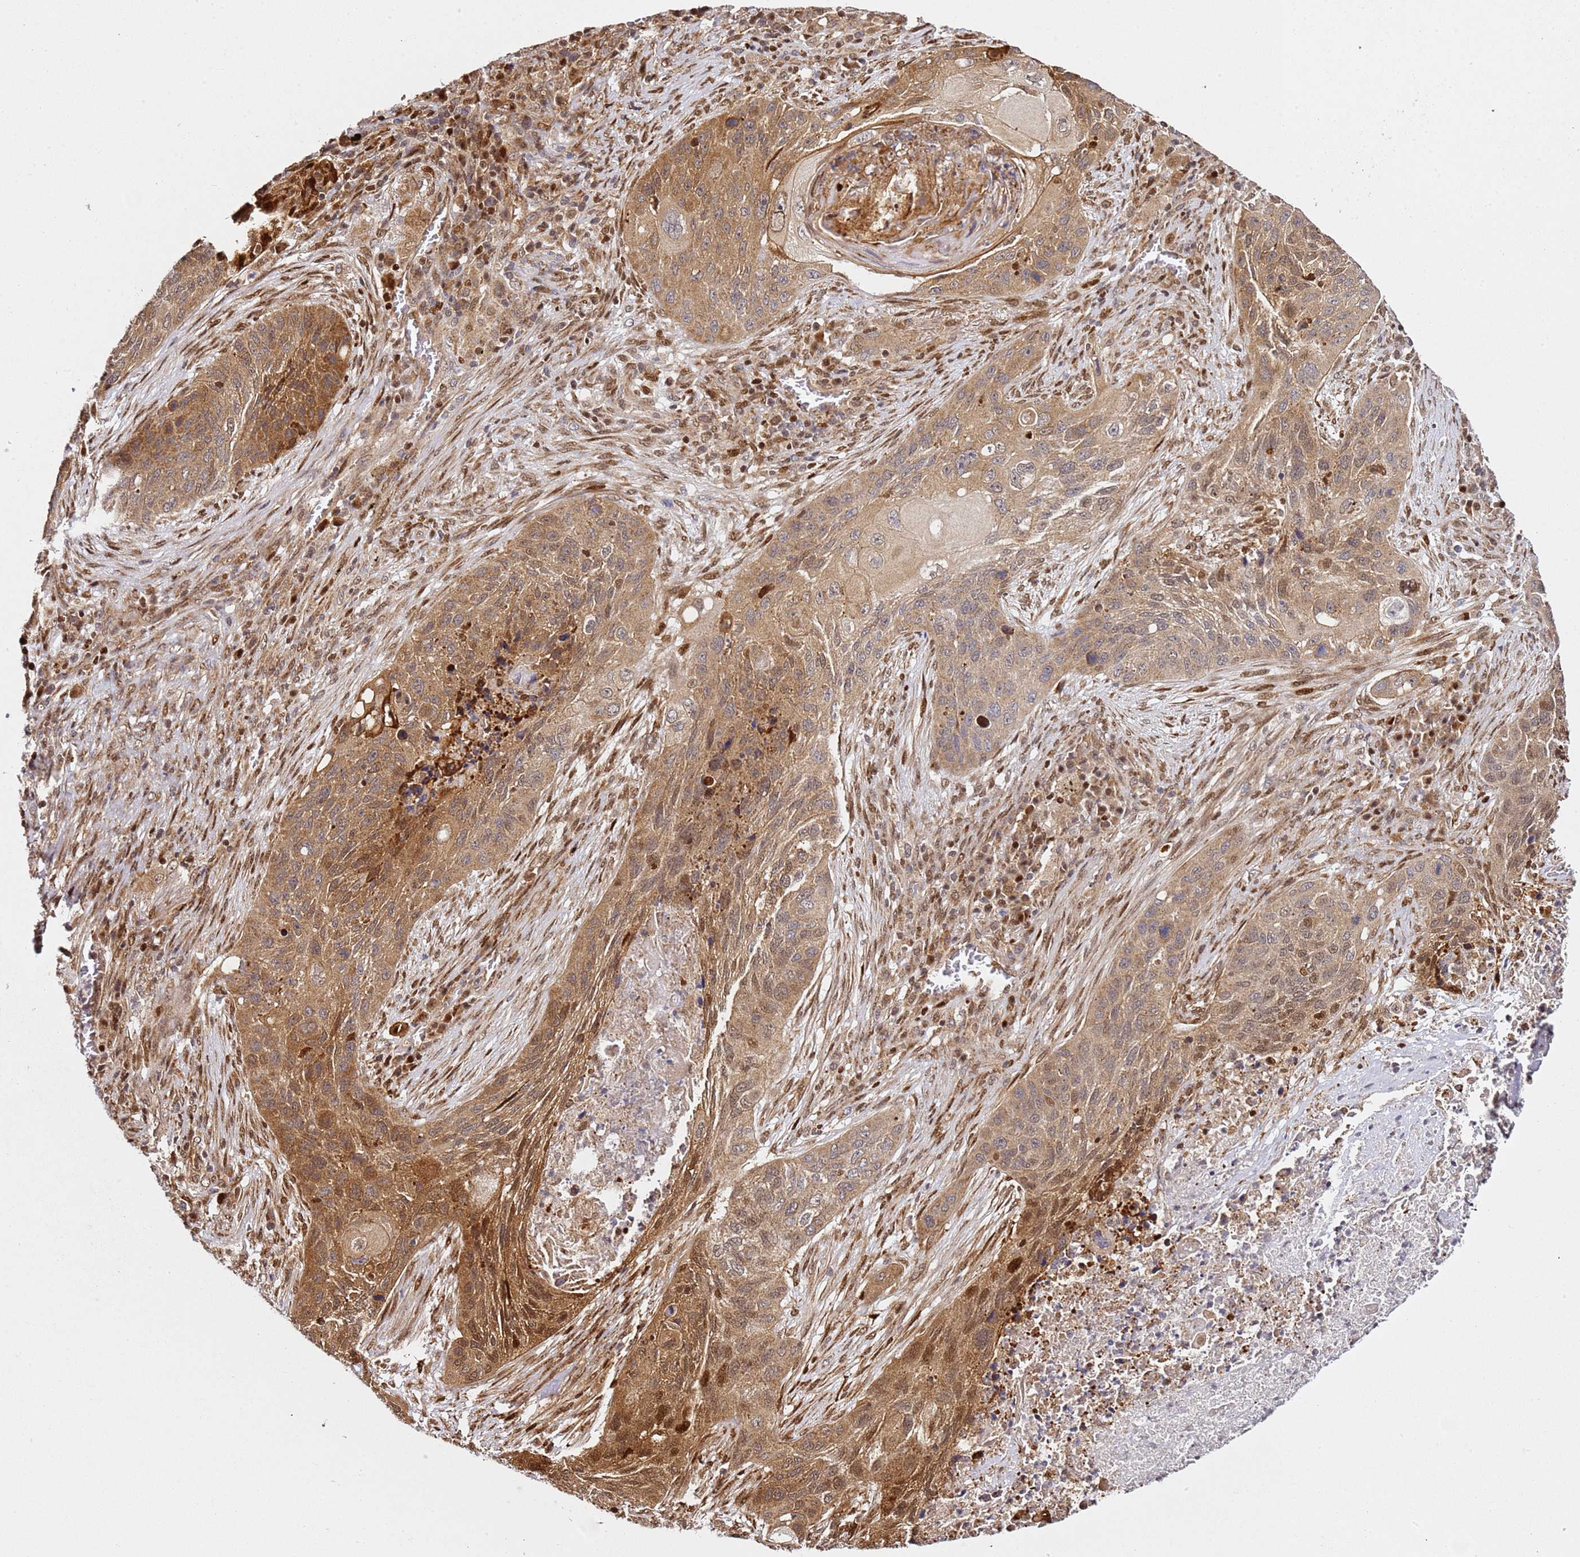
{"staining": {"intensity": "moderate", "quantity": ">75%", "location": "cytoplasmic/membranous,nuclear"}, "tissue": "lung cancer", "cell_type": "Tumor cells", "image_type": "cancer", "snomed": [{"axis": "morphology", "description": "Squamous cell carcinoma, NOS"}, {"axis": "topography", "description": "Lung"}], "caption": "The micrograph demonstrates a brown stain indicating the presence of a protein in the cytoplasmic/membranous and nuclear of tumor cells in lung cancer (squamous cell carcinoma).", "gene": "SMOX", "patient": {"sex": "female", "age": 63}}